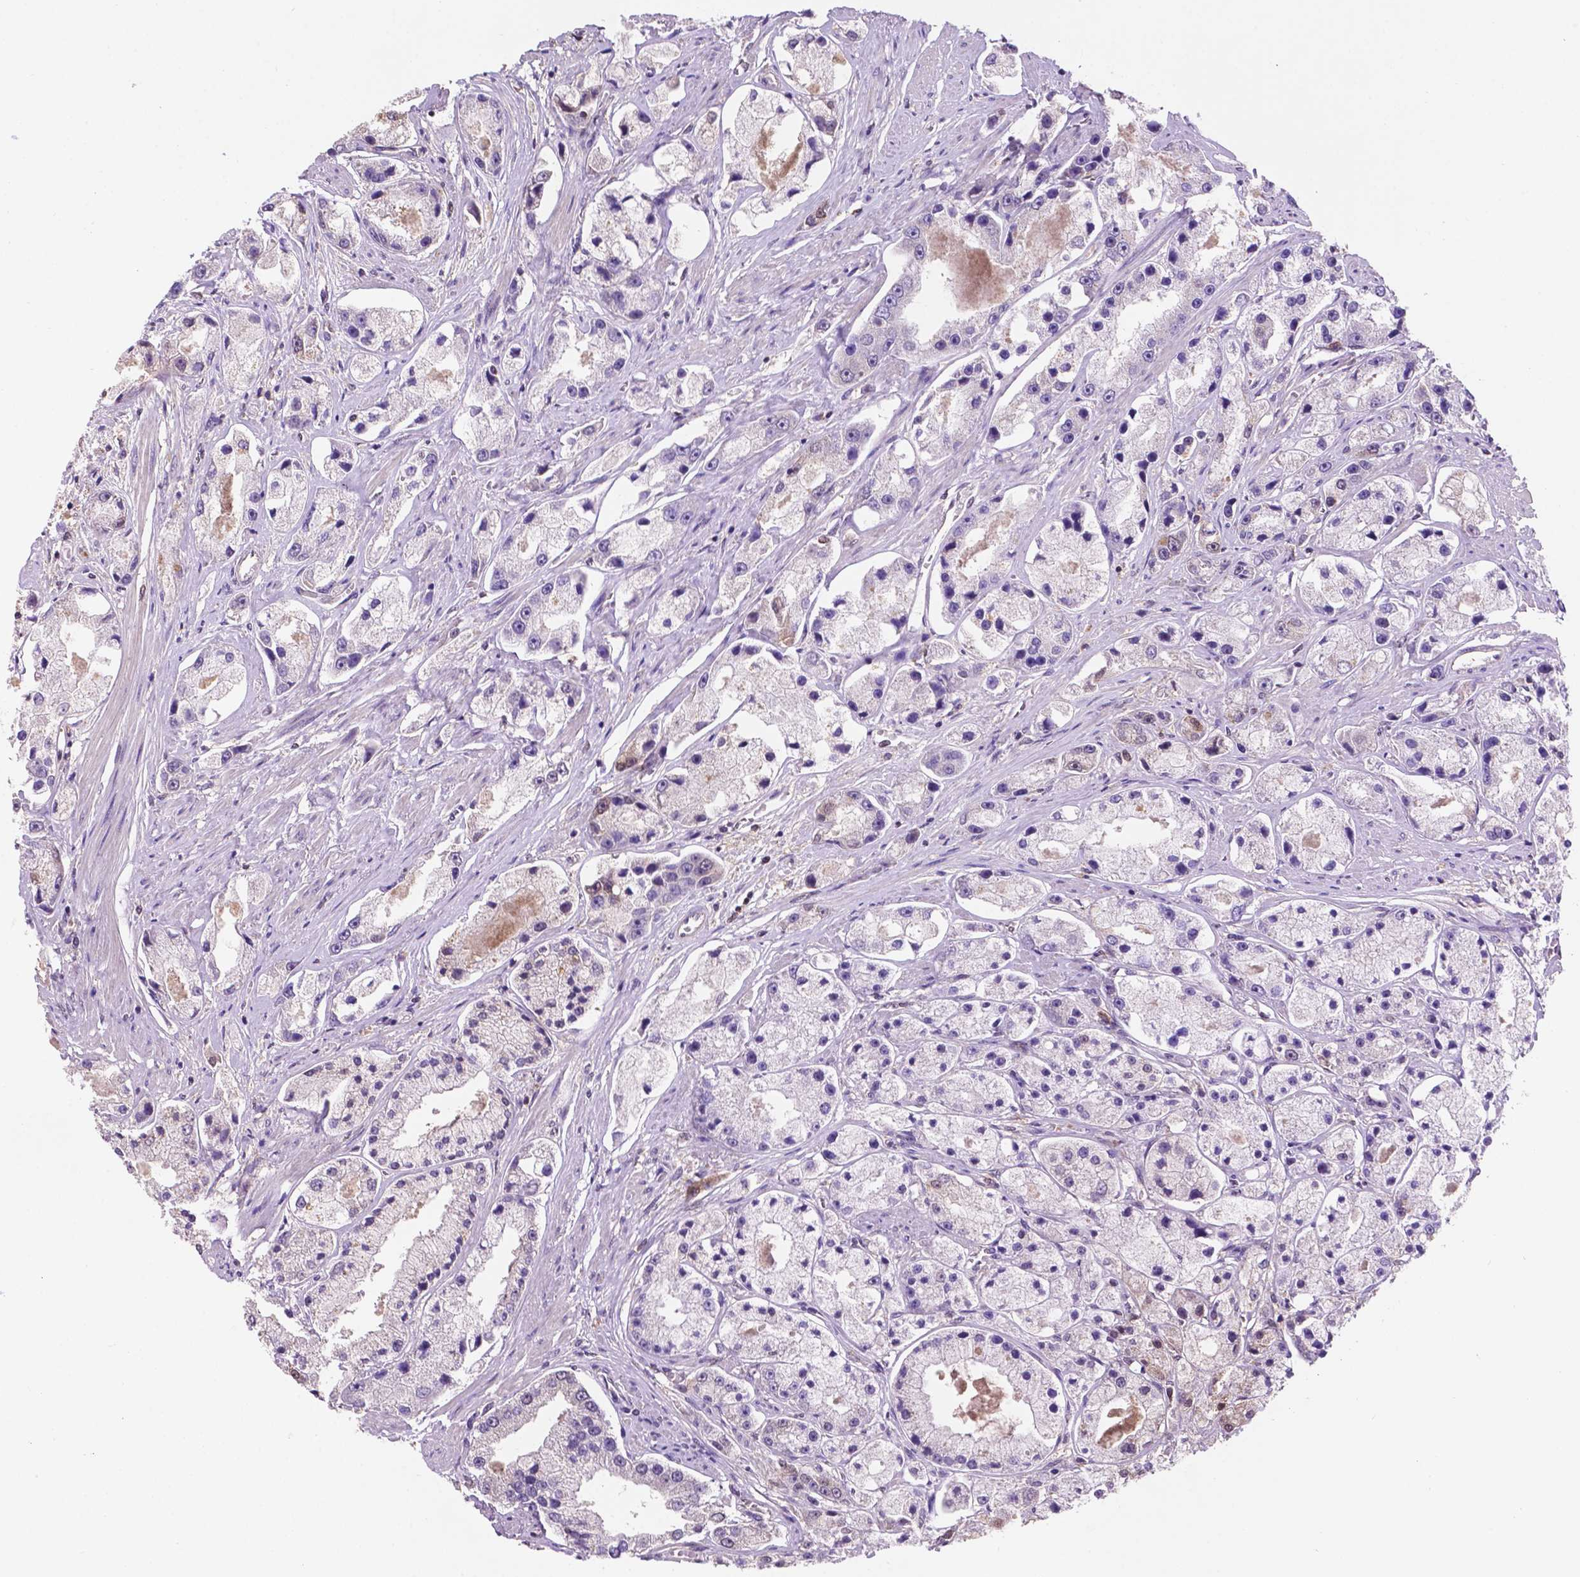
{"staining": {"intensity": "negative", "quantity": "none", "location": "none"}, "tissue": "prostate cancer", "cell_type": "Tumor cells", "image_type": "cancer", "snomed": [{"axis": "morphology", "description": "Adenocarcinoma, High grade"}, {"axis": "topography", "description": "Prostate"}], "caption": "High magnification brightfield microscopy of high-grade adenocarcinoma (prostate) stained with DAB (3,3'-diaminobenzidine) (brown) and counterstained with hematoxylin (blue): tumor cells show no significant positivity. The staining was performed using DAB (3,3'-diaminobenzidine) to visualize the protein expression in brown, while the nuclei were stained in blue with hematoxylin (Magnification: 20x).", "gene": "UBE2L6", "patient": {"sex": "male", "age": 67}}